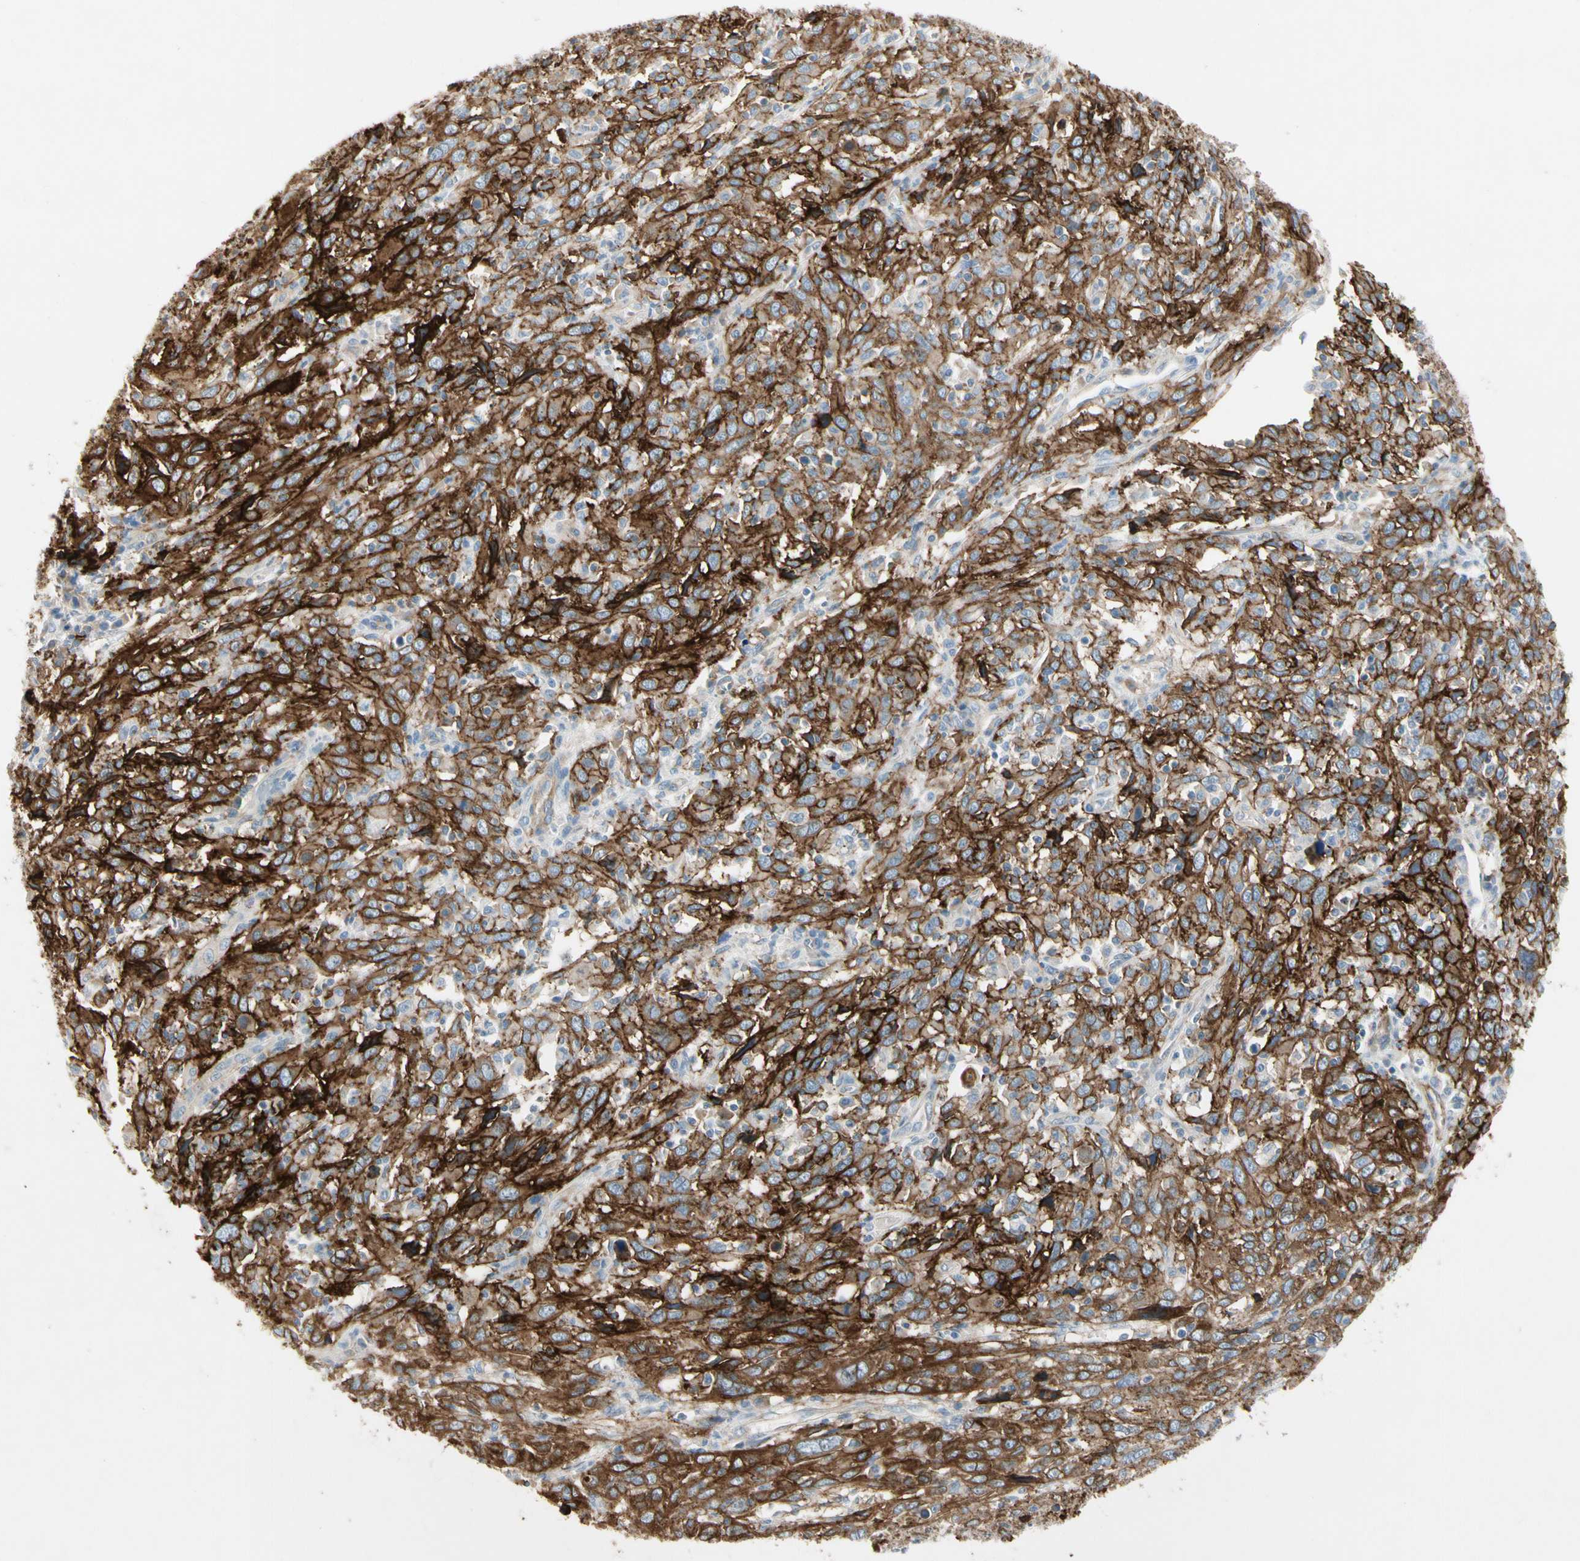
{"staining": {"intensity": "strong", "quantity": ">75%", "location": "cytoplasmic/membranous"}, "tissue": "cervical cancer", "cell_type": "Tumor cells", "image_type": "cancer", "snomed": [{"axis": "morphology", "description": "Squamous cell carcinoma, NOS"}, {"axis": "topography", "description": "Cervix"}], "caption": "Approximately >75% of tumor cells in human cervical squamous cell carcinoma reveal strong cytoplasmic/membranous protein positivity as visualized by brown immunohistochemical staining.", "gene": "ITGA3", "patient": {"sex": "female", "age": 46}}